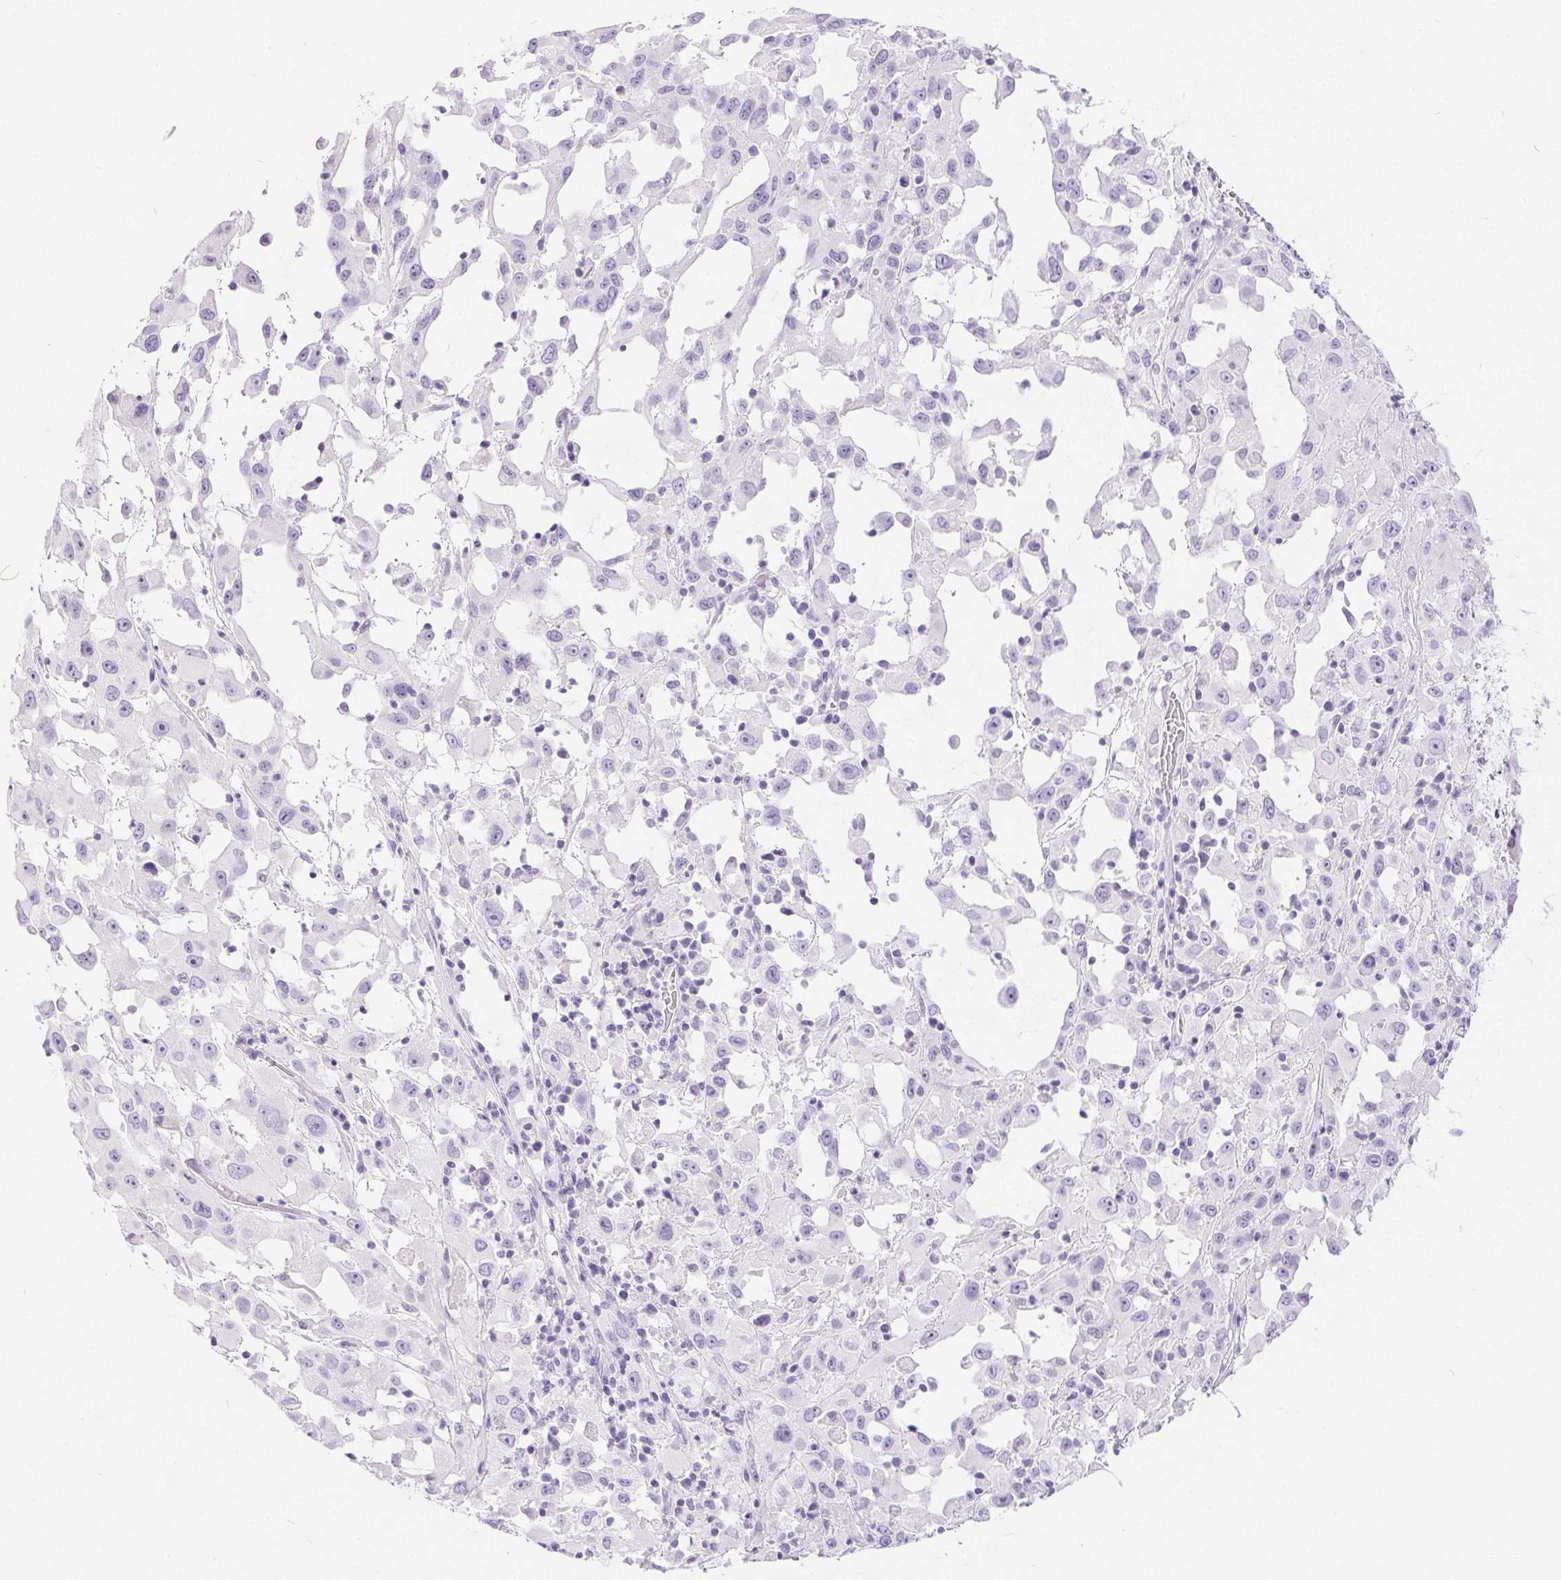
{"staining": {"intensity": "negative", "quantity": "none", "location": "none"}, "tissue": "melanoma", "cell_type": "Tumor cells", "image_type": "cancer", "snomed": [{"axis": "morphology", "description": "Malignant melanoma, Metastatic site"}, {"axis": "topography", "description": "Soft tissue"}], "caption": "The micrograph shows no staining of tumor cells in malignant melanoma (metastatic site). (Brightfield microscopy of DAB (3,3'-diaminobenzidine) IHC at high magnification).", "gene": "XDH", "patient": {"sex": "male", "age": 50}}